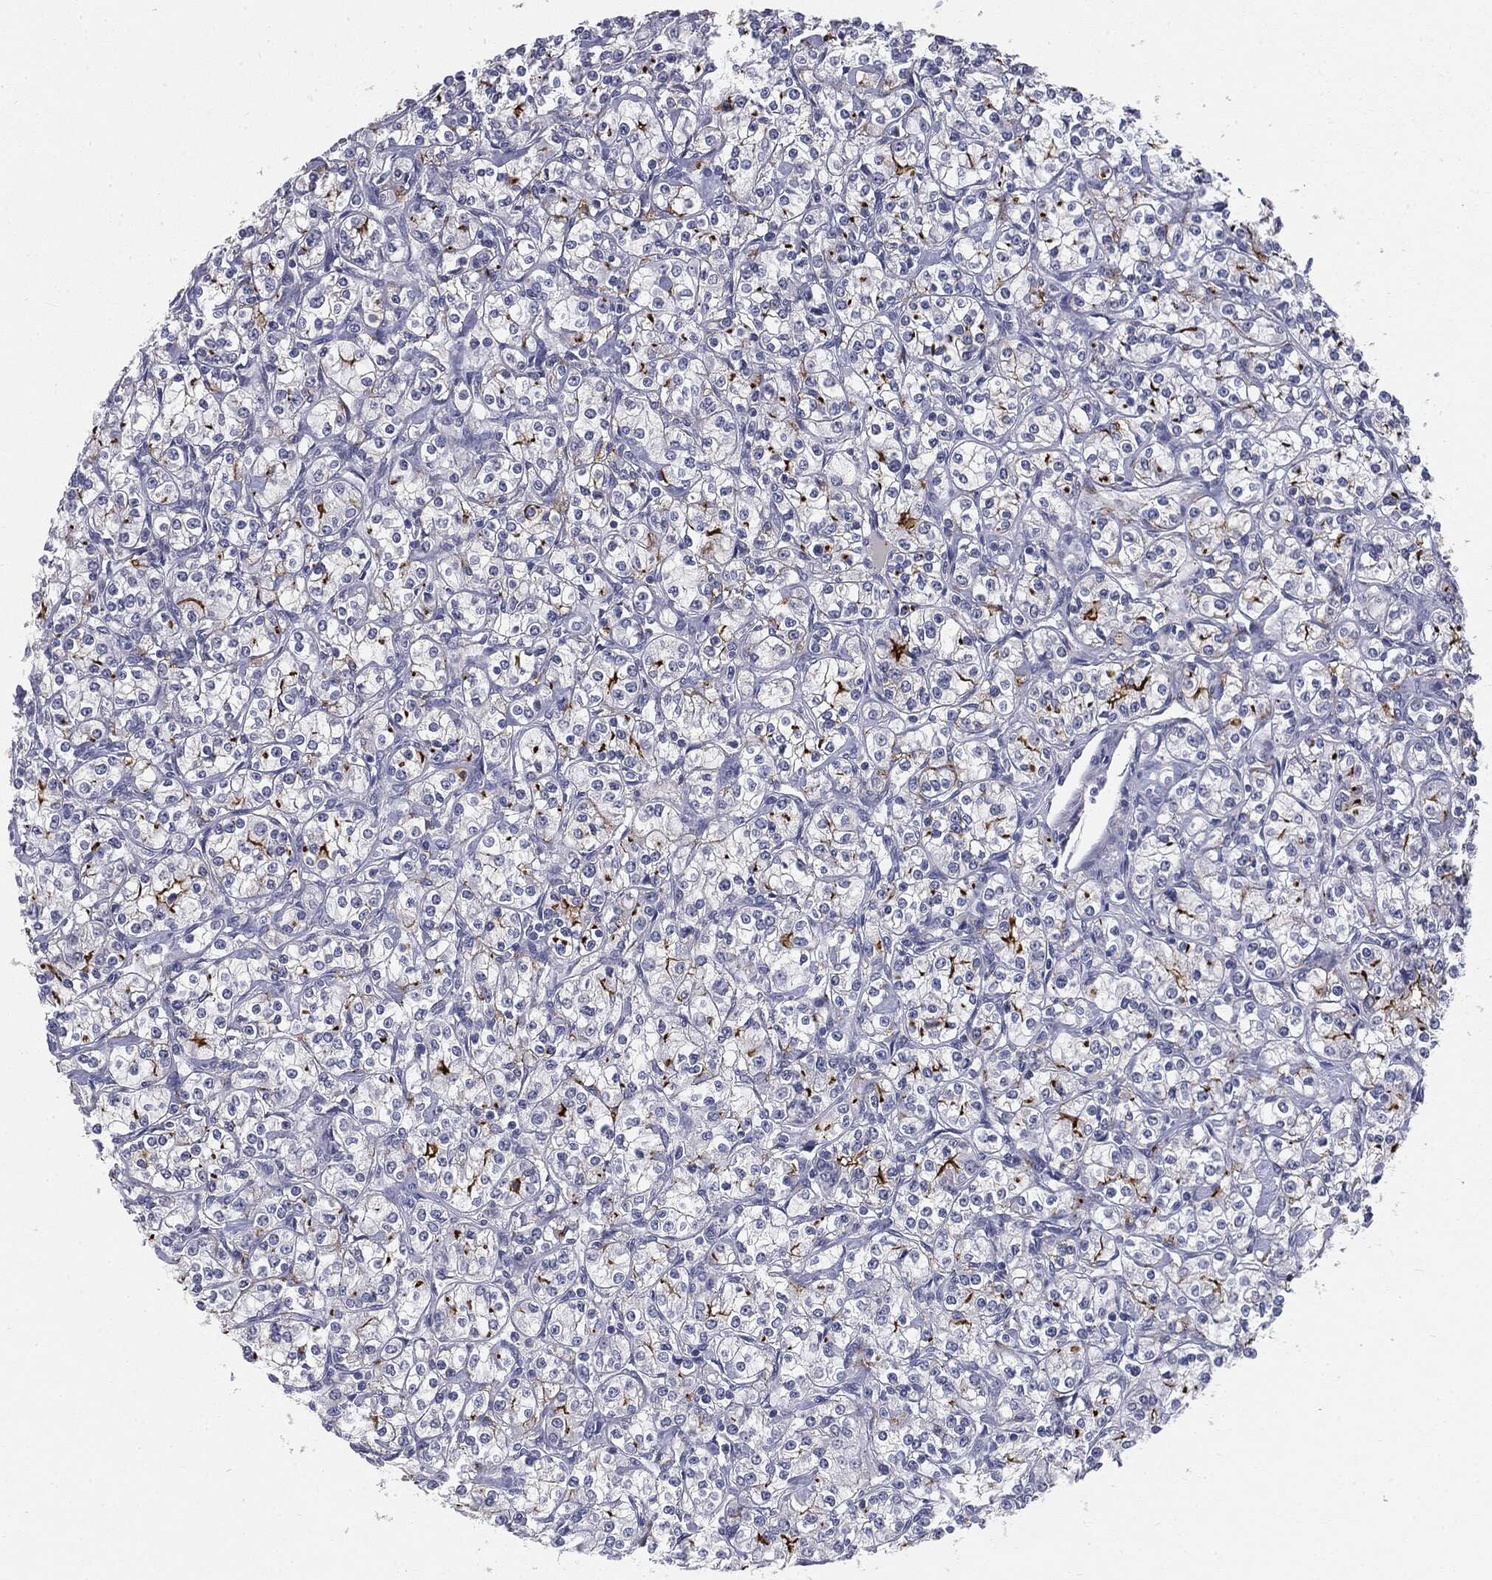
{"staining": {"intensity": "strong", "quantity": "<25%", "location": "cytoplasmic/membranous"}, "tissue": "renal cancer", "cell_type": "Tumor cells", "image_type": "cancer", "snomed": [{"axis": "morphology", "description": "Adenocarcinoma, NOS"}, {"axis": "topography", "description": "Kidney"}], "caption": "Renal adenocarcinoma stained with a brown dye shows strong cytoplasmic/membranous positive staining in about <25% of tumor cells.", "gene": "MUC1", "patient": {"sex": "male", "age": 77}}